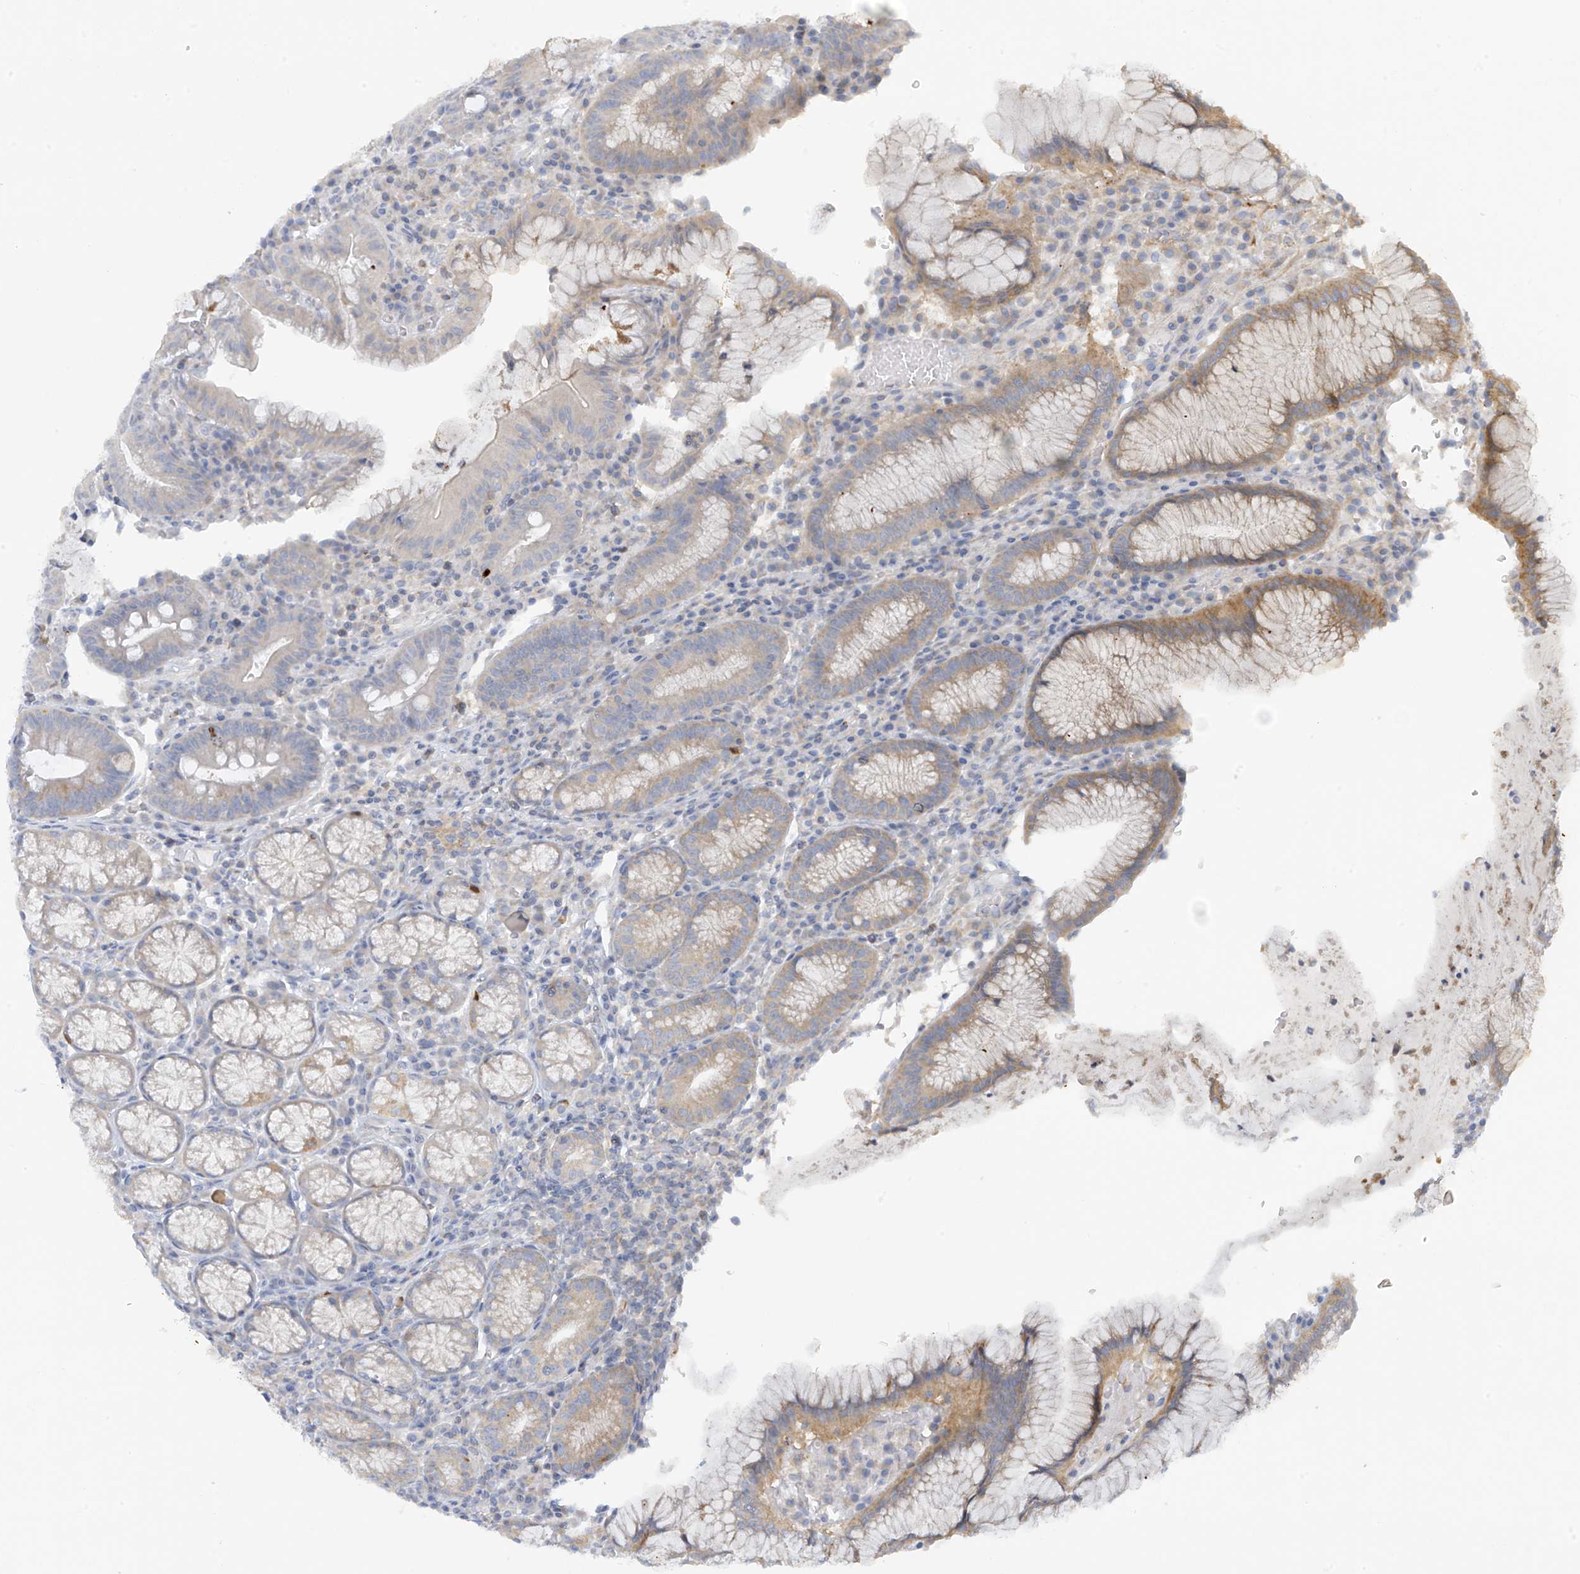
{"staining": {"intensity": "moderate", "quantity": "<25%", "location": "cytoplasmic/membranous"}, "tissue": "stomach", "cell_type": "Glandular cells", "image_type": "normal", "snomed": [{"axis": "morphology", "description": "Normal tissue, NOS"}, {"axis": "topography", "description": "Stomach"}], "caption": "Stomach was stained to show a protein in brown. There is low levels of moderate cytoplasmic/membranous positivity in about <25% of glandular cells. Immunohistochemistry (ihc) stains the protein in brown and the nuclei are stained blue.", "gene": "SLC6A12", "patient": {"sex": "male", "age": 55}}